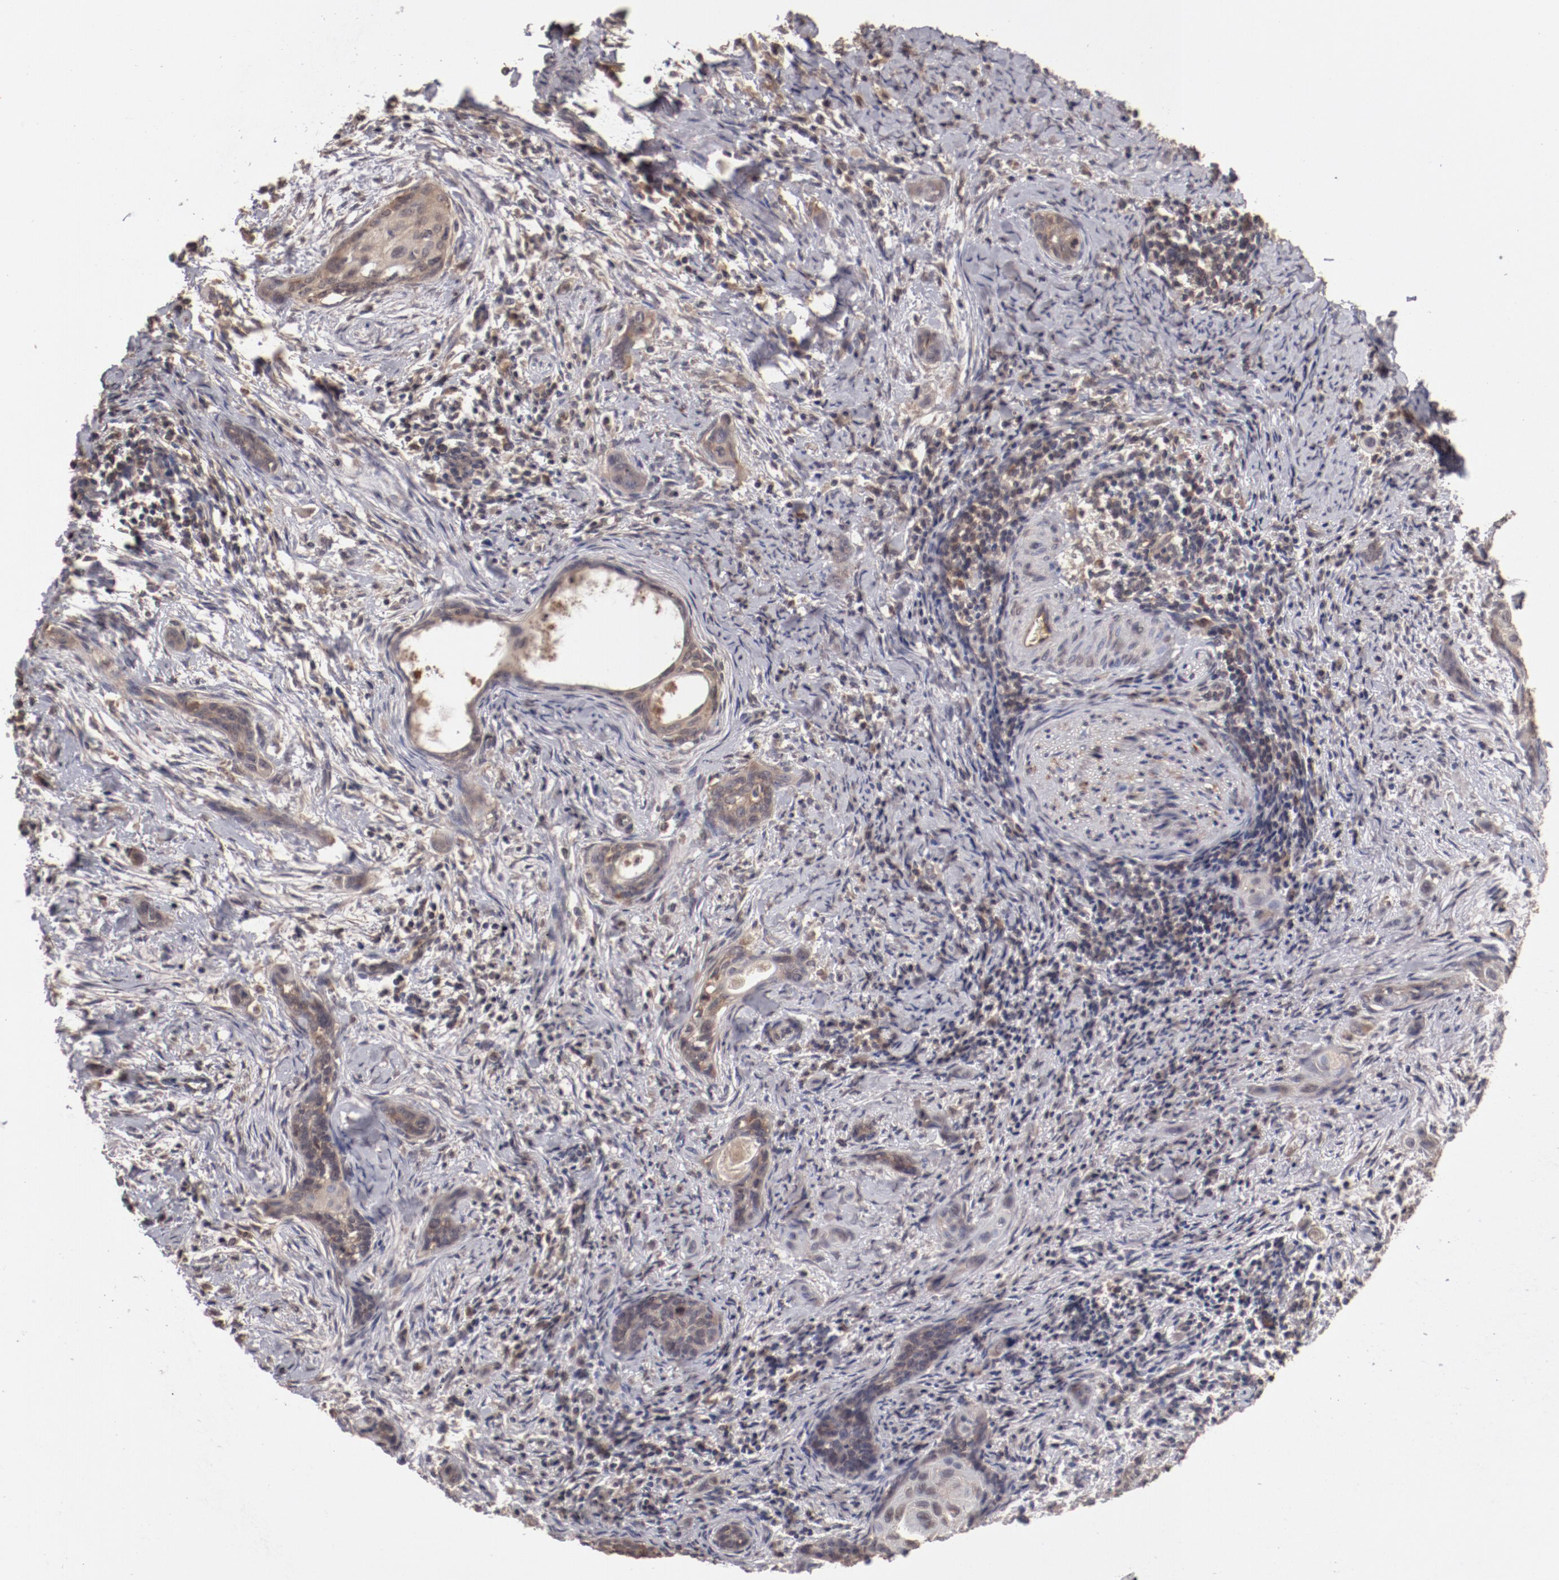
{"staining": {"intensity": "moderate", "quantity": ">75%", "location": "cytoplasmic/membranous"}, "tissue": "cervical cancer", "cell_type": "Tumor cells", "image_type": "cancer", "snomed": [{"axis": "morphology", "description": "Squamous cell carcinoma, NOS"}, {"axis": "topography", "description": "Cervix"}], "caption": "IHC (DAB (3,3'-diaminobenzidine)) staining of cervical cancer displays moderate cytoplasmic/membranous protein staining in about >75% of tumor cells. The protein of interest is stained brown, and the nuclei are stained in blue (DAB IHC with brightfield microscopy, high magnification).", "gene": "CP", "patient": {"sex": "female", "age": 33}}